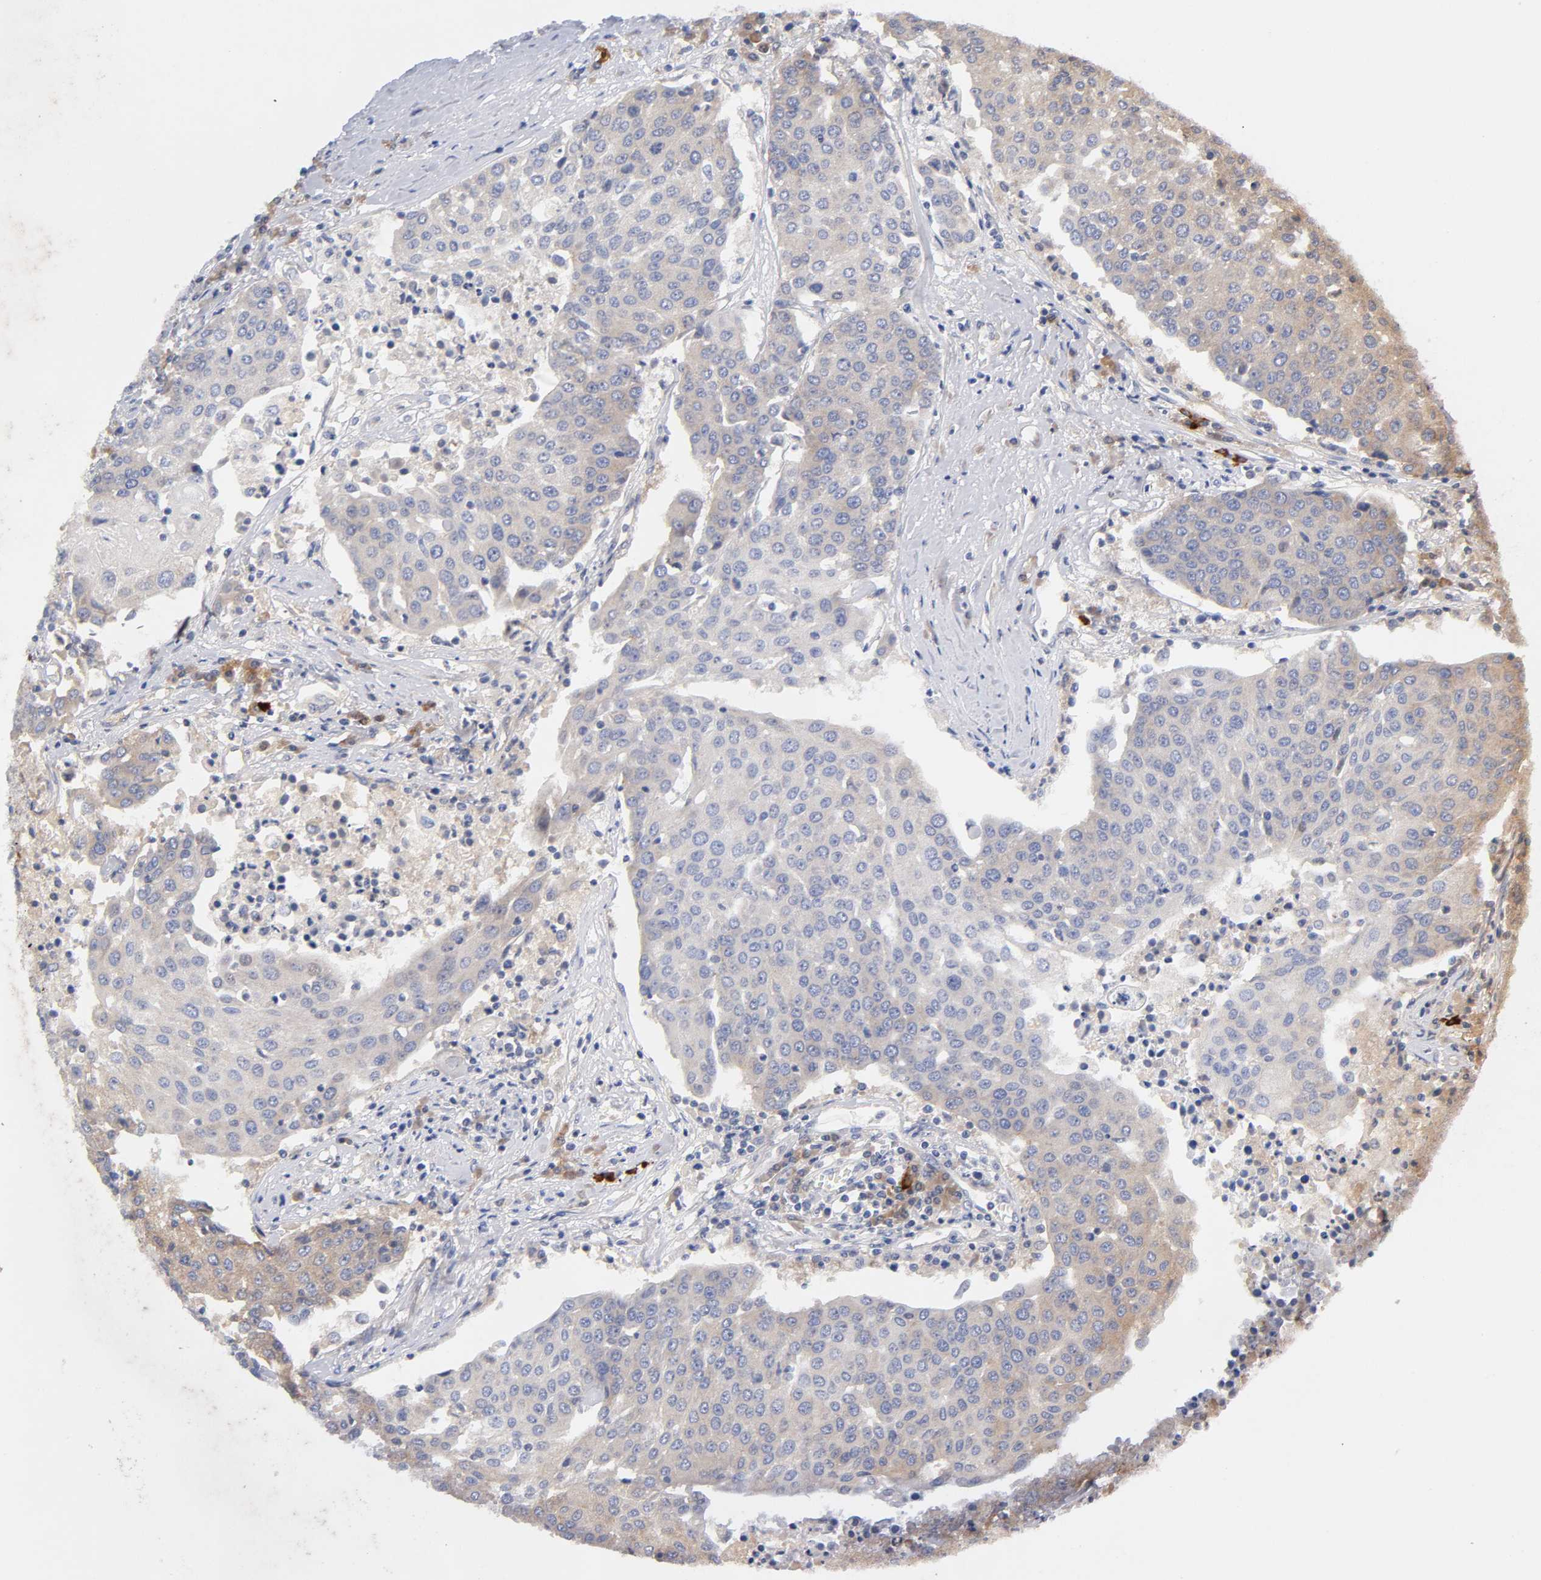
{"staining": {"intensity": "weak", "quantity": ">75%", "location": "cytoplasmic/membranous"}, "tissue": "urothelial cancer", "cell_type": "Tumor cells", "image_type": "cancer", "snomed": [{"axis": "morphology", "description": "Urothelial carcinoma, High grade"}, {"axis": "topography", "description": "Urinary bladder"}], "caption": "Tumor cells exhibit low levels of weak cytoplasmic/membranous expression in approximately >75% of cells in human urothelial cancer. The staining was performed using DAB (3,3'-diaminobenzidine), with brown indicating positive protein expression. Nuclei are stained blue with hematoxylin.", "gene": "RPS29", "patient": {"sex": "female", "age": 85}}